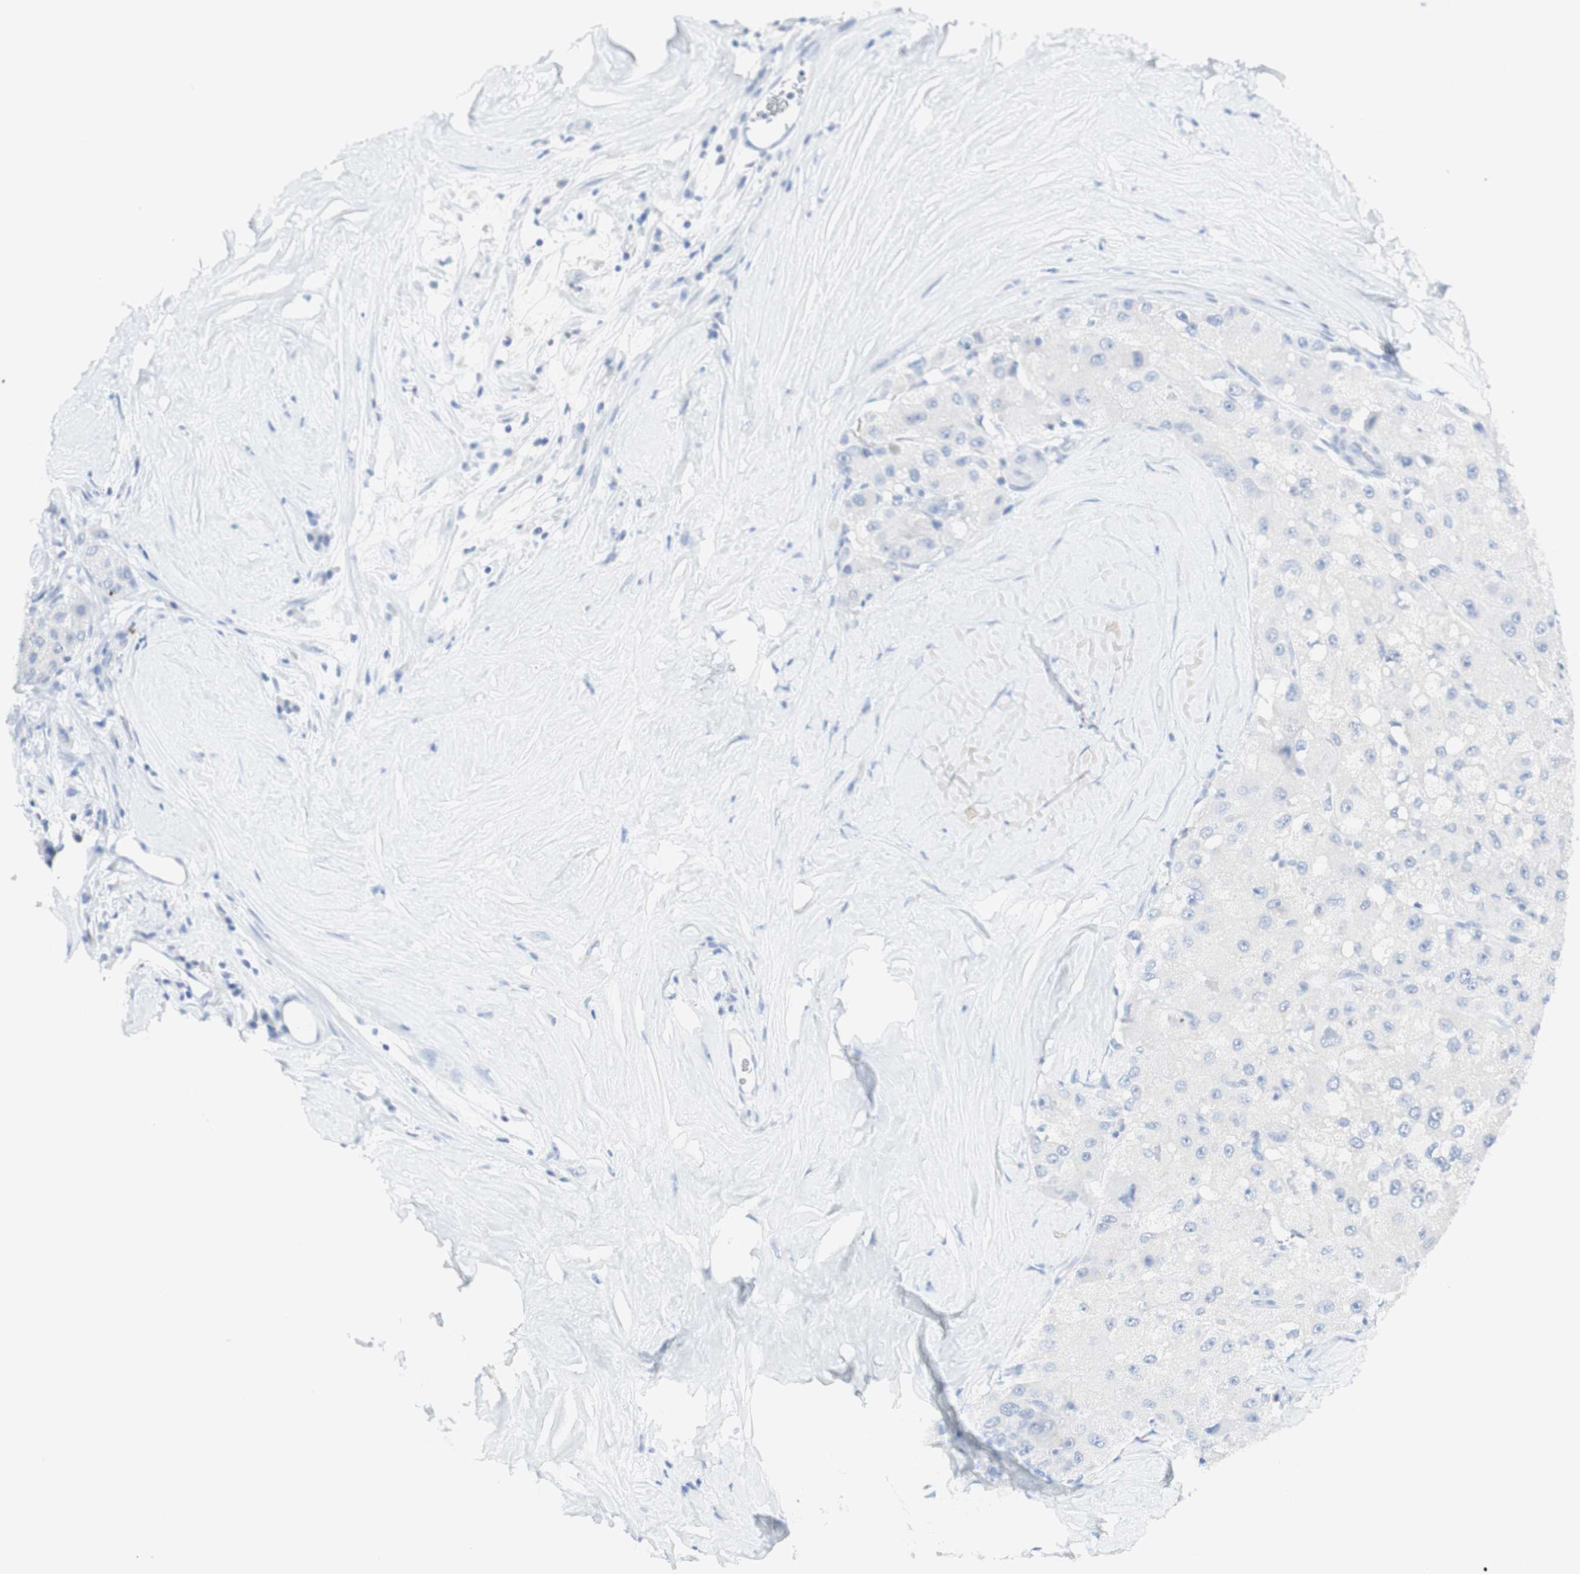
{"staining": {"intensity": "negative", "quantity": "none", "location": "none"}, "tissue": "liver cancer", "cell_type": "Tumor cells", "image_type": "cancer", "snomed": [{"axis": "morphology", "description": "Carcinoma, Hepatocellular, NOS"}, {"axis": "topography", "description": "Liver"}], "caption": "The immunohistochemistry (IHC) photomicrograph has no significant expression in tumor cells of liver cancer tissue. Brightfield microscopy of IHC stained with DAB (brown) and hematoxylin (blue), captured at high magnification.", "gene": "TPO", "patient": {"sex": "male", "age": 80}}